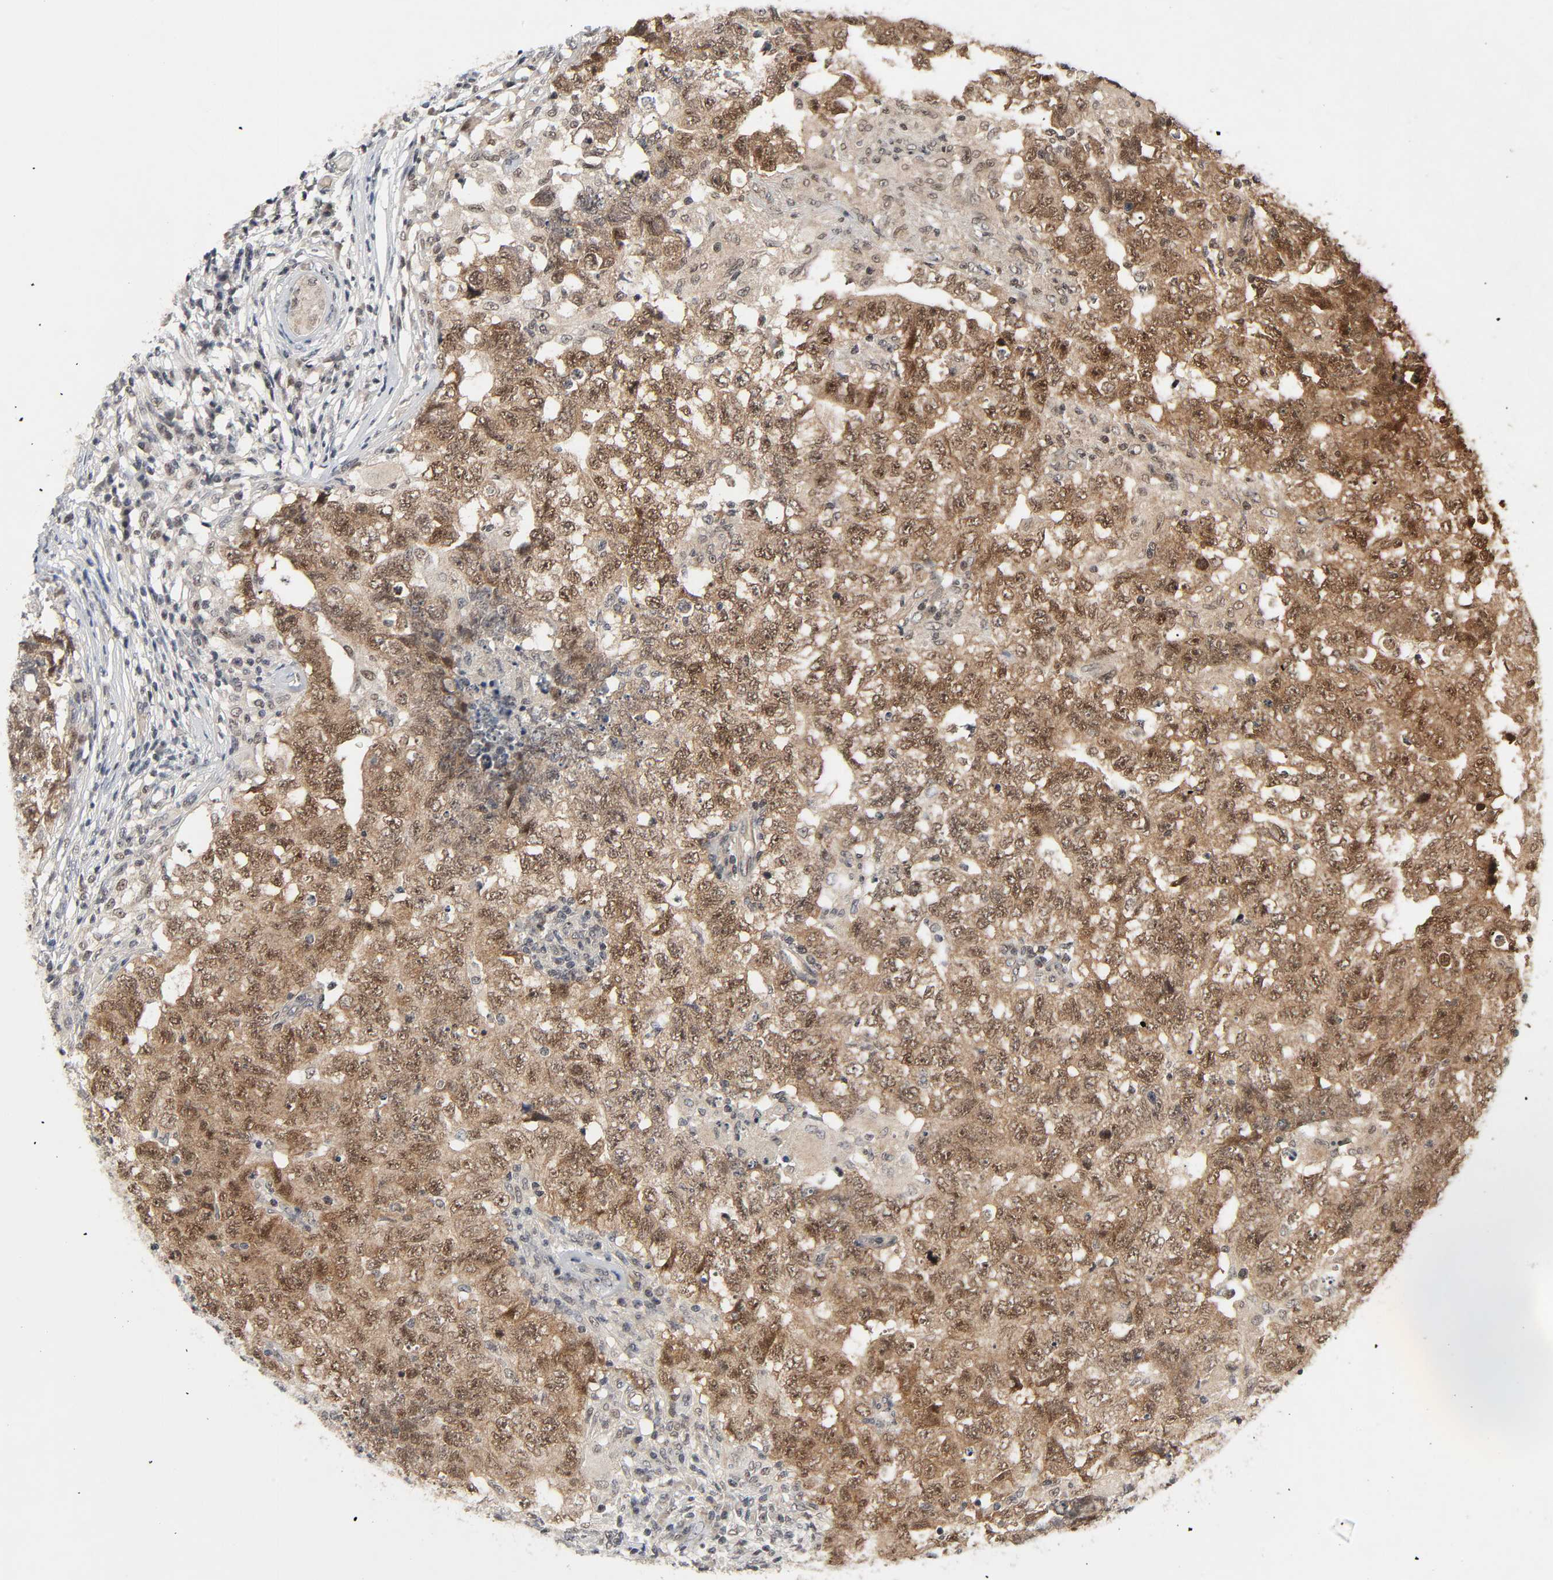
{"staining": {"intensity": "moderate", "quantity": ">75%", "location": "cytoplasmic/membranous,nuclear"}, "tissue": "testis cancer", "cell_type": "Tumor cells", "image_type": "cancer", "snomed": [{"axis": "morphology", "description": "Carcinoma, Embryonal, NOS"}, {"axis": "topography", "description": "Testis"}], "caption": "Immunohistochemical staining of testis cancer exhibits medium levels of moderate cytoplasmic/membranous and nuclear positivity in about >75% of tumor cells. (DAB (3,3'-diaminobenzidine) IHC with brightfield microscopy, high magnification).", "gene": "MAPKAPK5", "patient": {"sex": "male", "age": 21}}